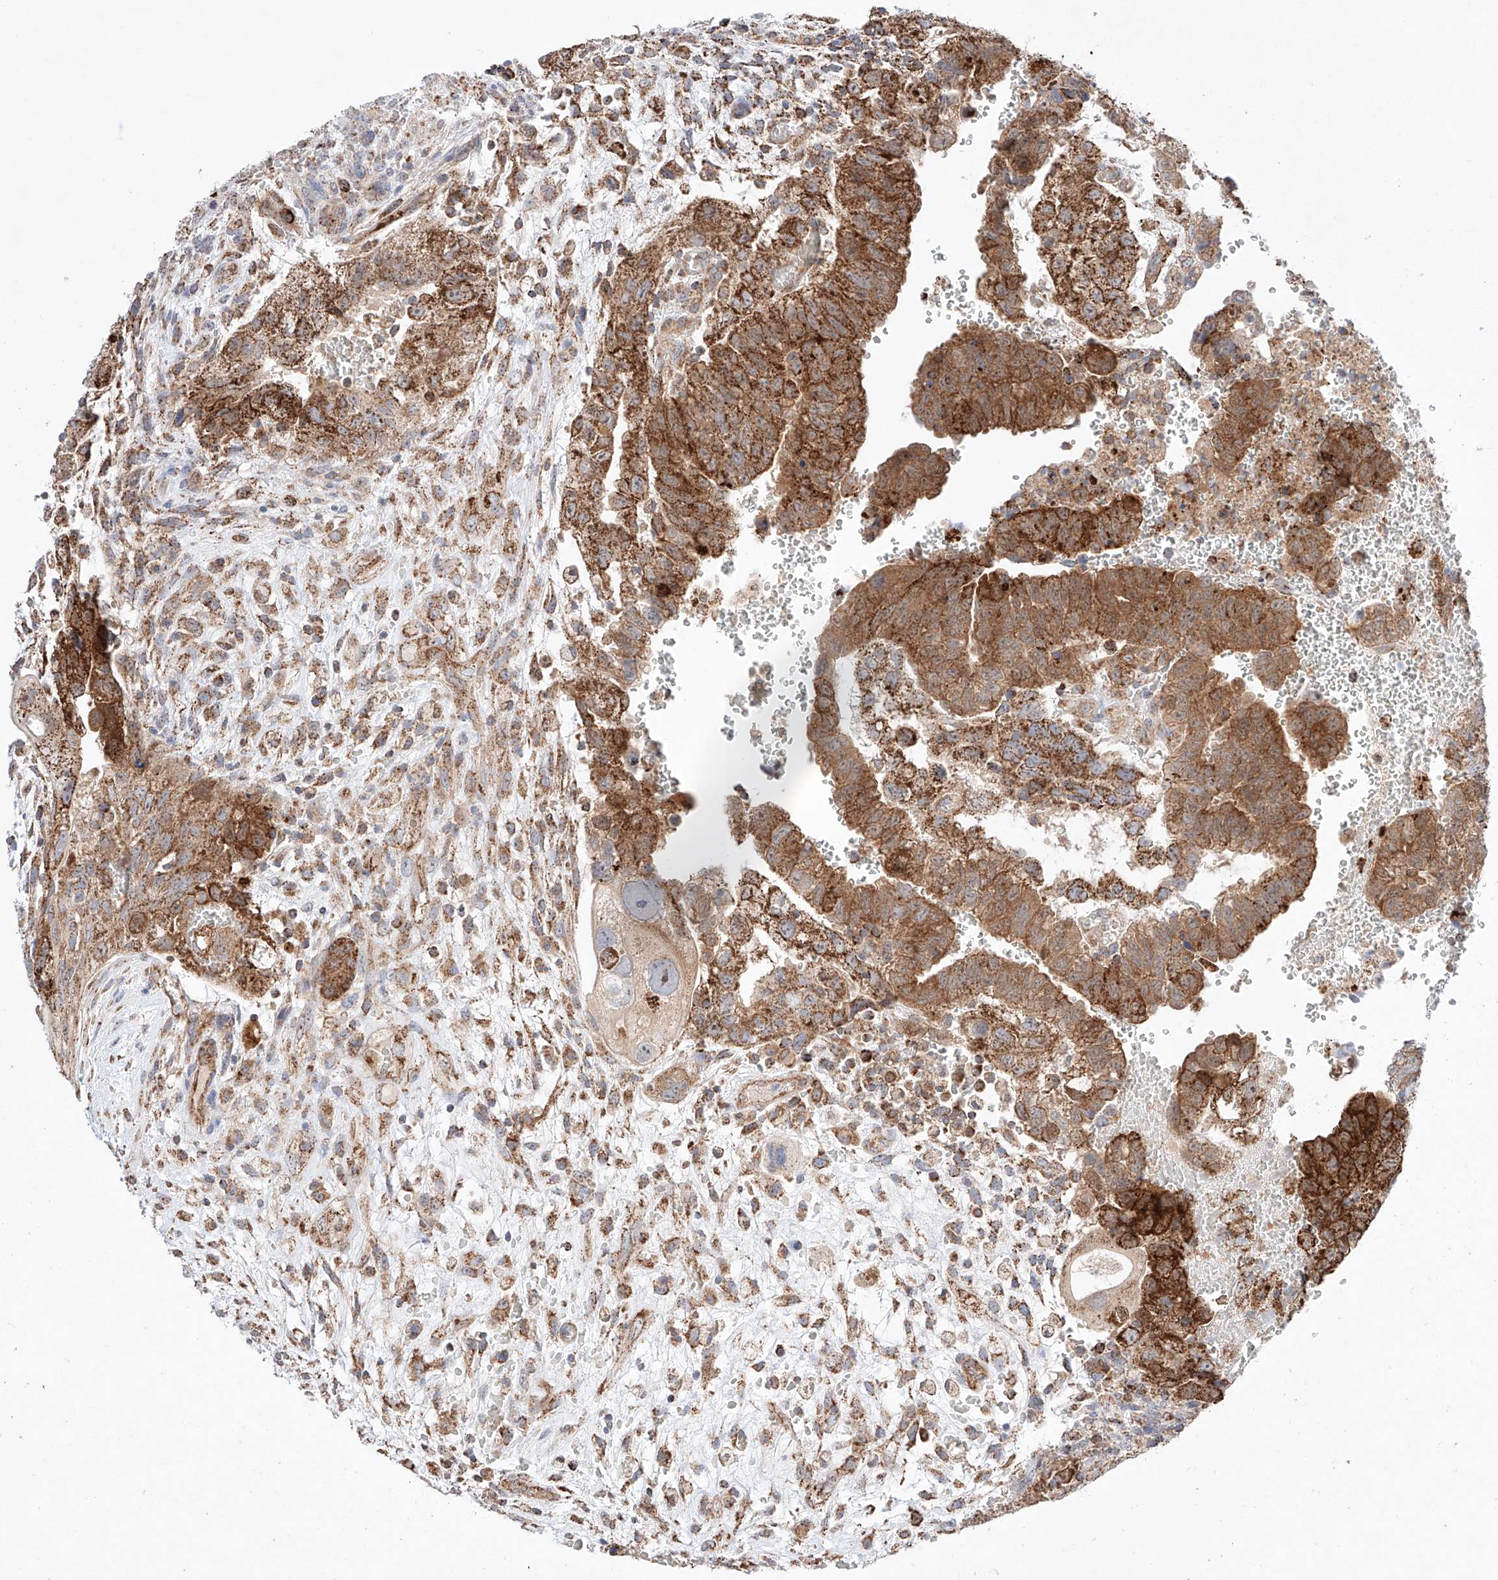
{"staining": {"intensity": "strong", "quantity": ">75%", "location": "cytoplasmic/membranous"}, "tissue": "testis cancer", "cell_type": "Tumor cells", "image_type": "cancer", "snomed": [{"axis": "morphology", "description": "Carcinoma, Embryonal, NOS"}, {"axis": "topography", "description": "Testis"}], "caption": "The histopathology image exhibits staining of embryonal carcinoma (testis), revealing strong cytoplasmic/membranous protein expression (brown color) within tumor cells.", "gene": "KTI12", "patient": {"sex": "male", "age": 37}}